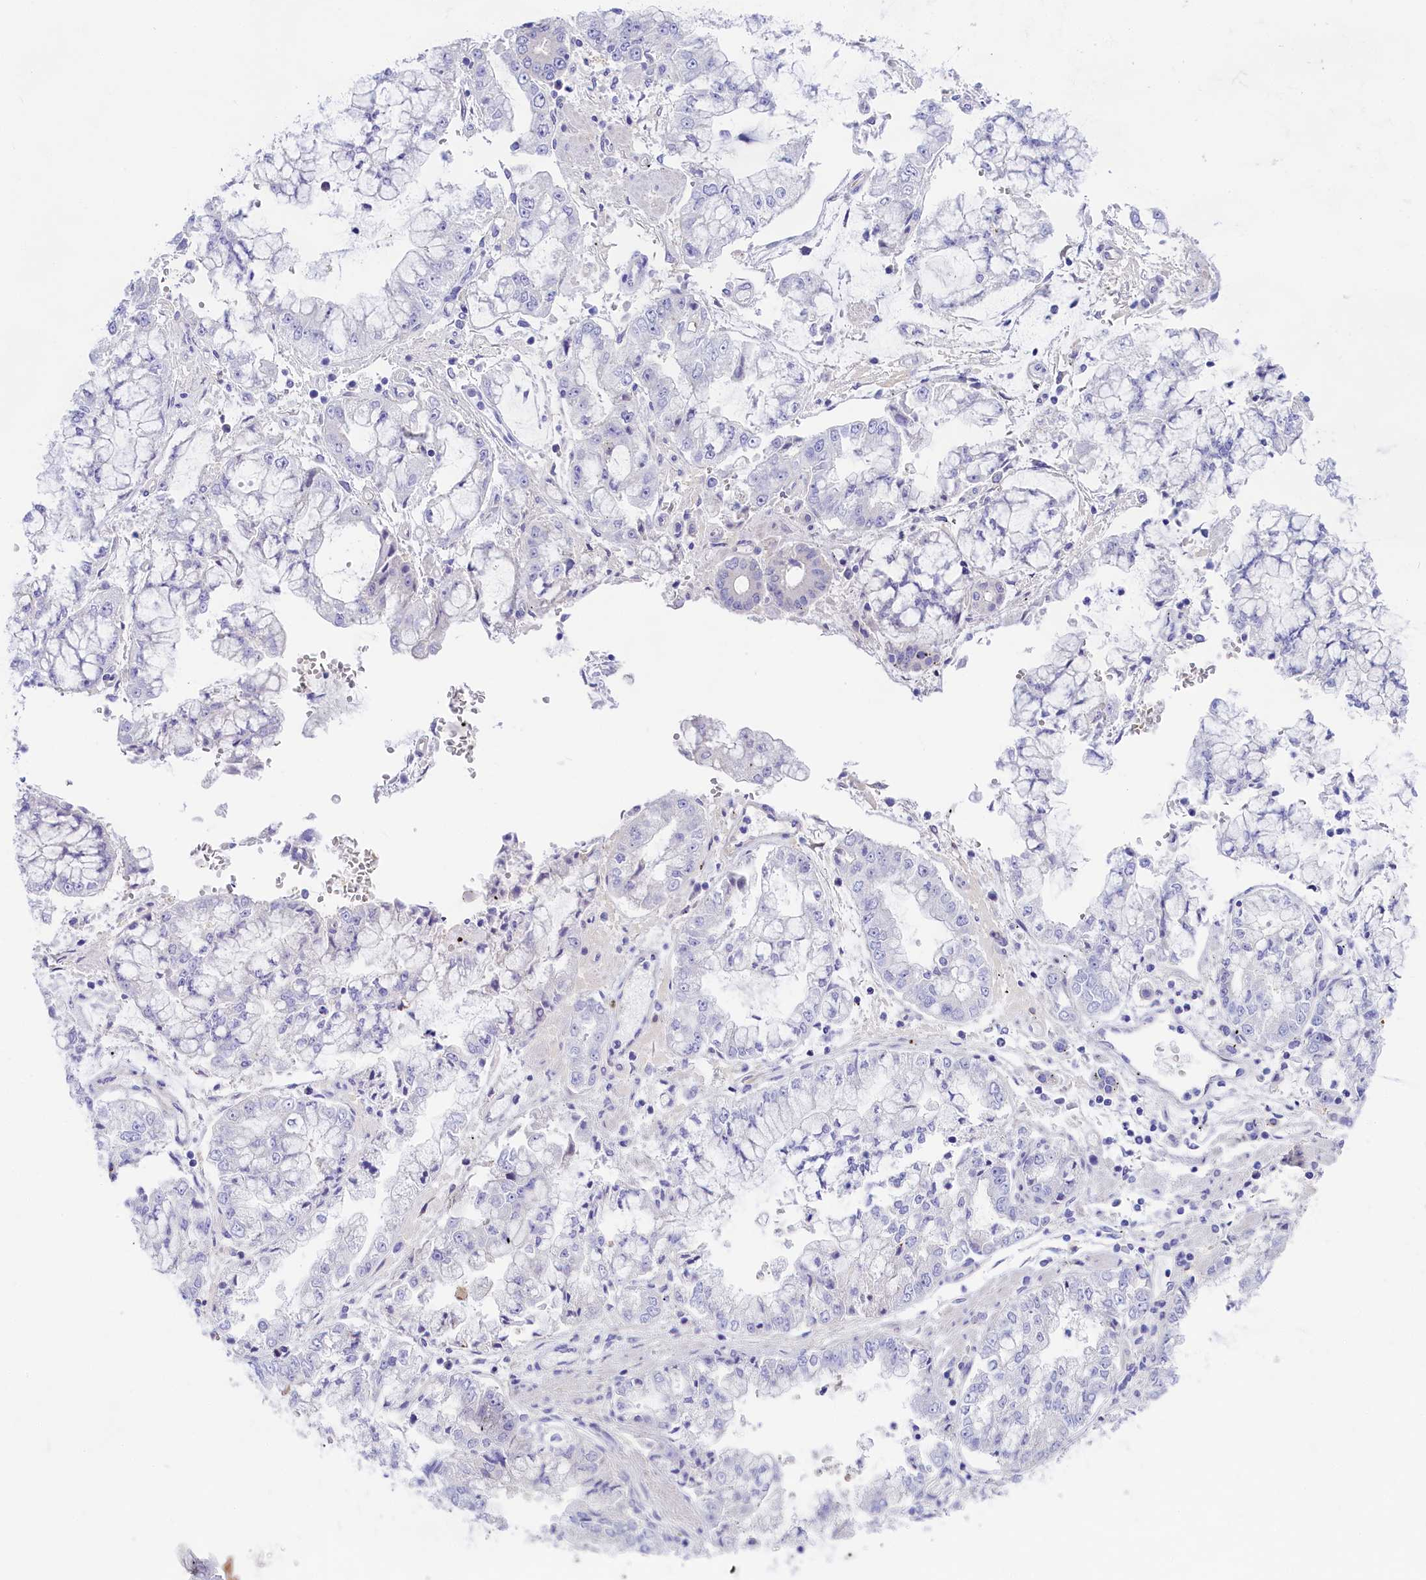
{"staining": {"intensity": "negative", "quantity": "none", "location": "none"}, "tissue": "stomach cancer", "cell_type": "Tumor cells", "image_type": "cancer", "snomed": [{"axis": "morphology", "description": "Adenocarcinoma, NOS"}, {"axis": "topography", "description": "Stomach"}], "caption": "The photomicrograph displays no staining of tumor cells in adenocarcinoma (stomach).", "gene": "PPP1R13L", "patient": {"sex": "male", "age": 76}}